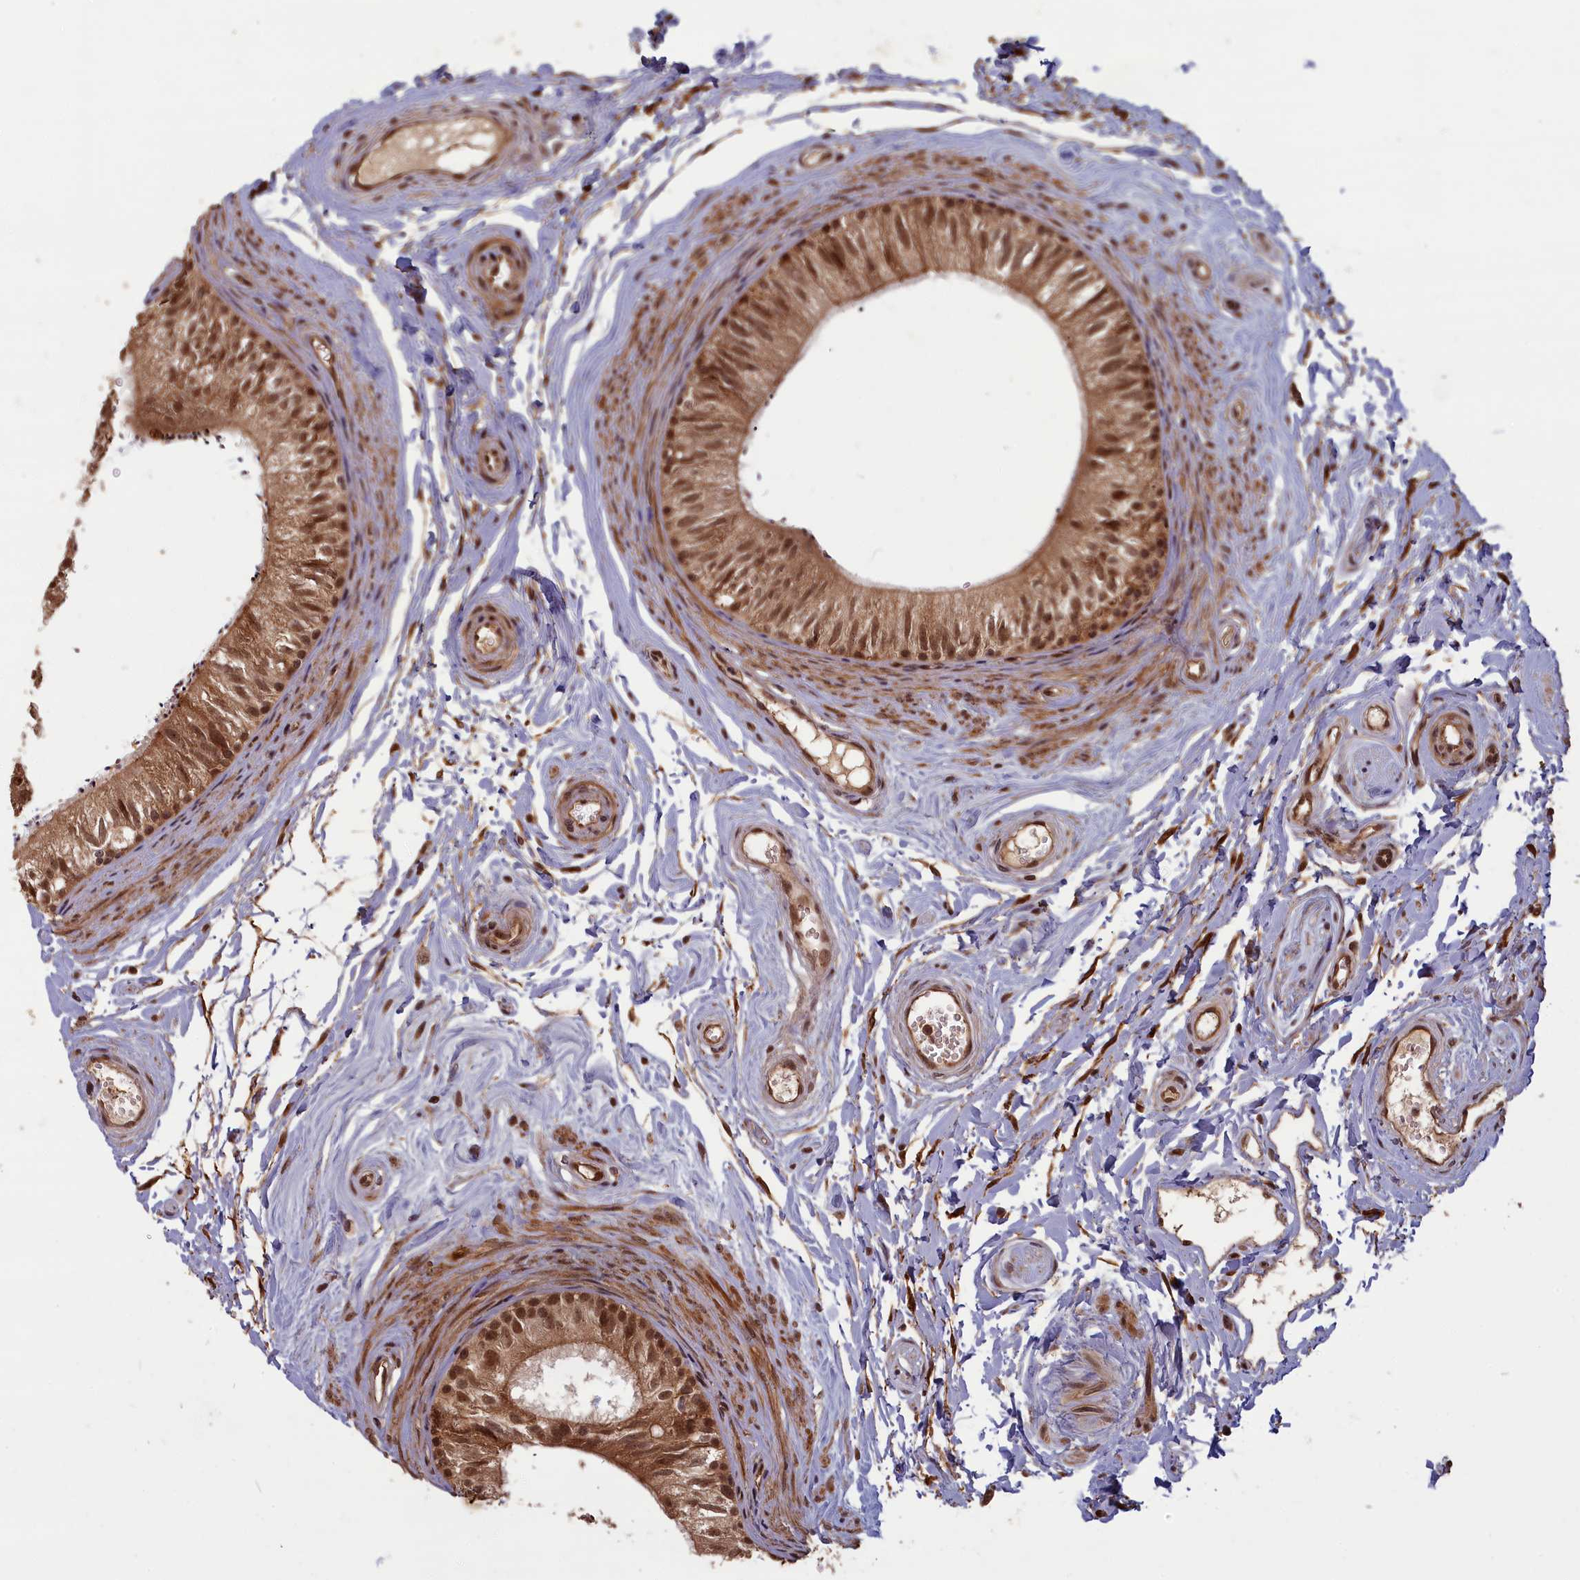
{"staining": {"intensity": "moderate", "quantity": ">75%", "location": "cytoplasmic/membranous,nuclear"}, "tissue": "epididymis", "cell_type": "Glandular cells", "image_type": "normal", "snomed": [{"axis": "morphology", "description": "Normal tissue, NOS"}, {"axis": "topography", "description": "Epididymis"}], "caption": "This is a micrograph of IHC staining of normal epididymis, which shows moderate expression in the cytoplasmic/membranous,nuclear of glandular cells.", "gene": "HIF3A", "patient": {"sex": "male", "age": 56}}